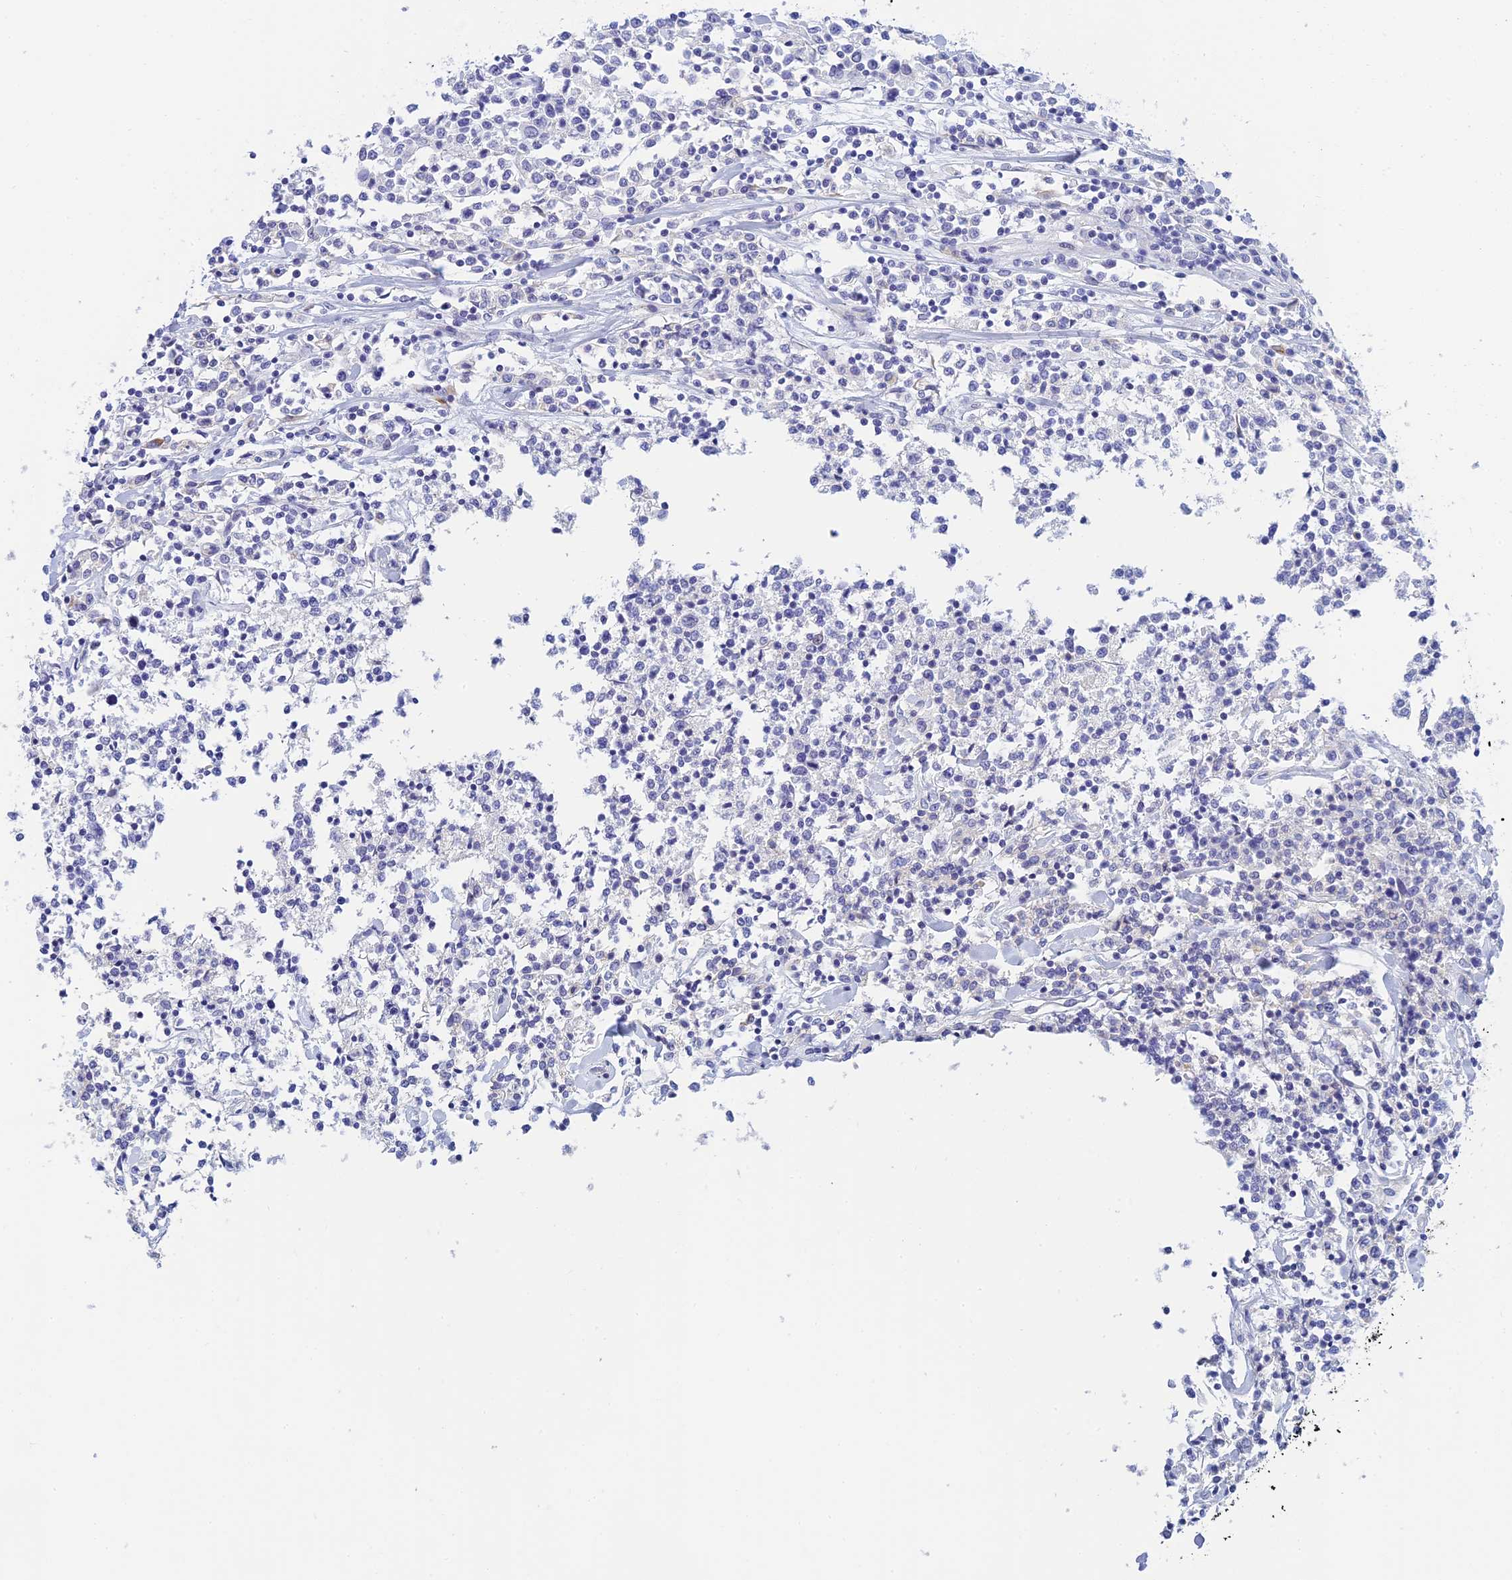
{"staining": {"intensity": "negative", "quantity": "none", "location": "none"}, "tissue": "lymphoma", "cell_type": "Tumor cells", "image_type": "cancer", "snomed": [{"axis": "morphology", "description": "Malignant lymphoma, non-Hodgkin's type, Low grade"}, {"axis": "topography", "description": "Small intestine"}], "caption": "Protein analysis of lymphoma exhibits no significant expression in tumor cells.", "gene": "CEP152", "patient": {"sex": "female", "age": 59}}